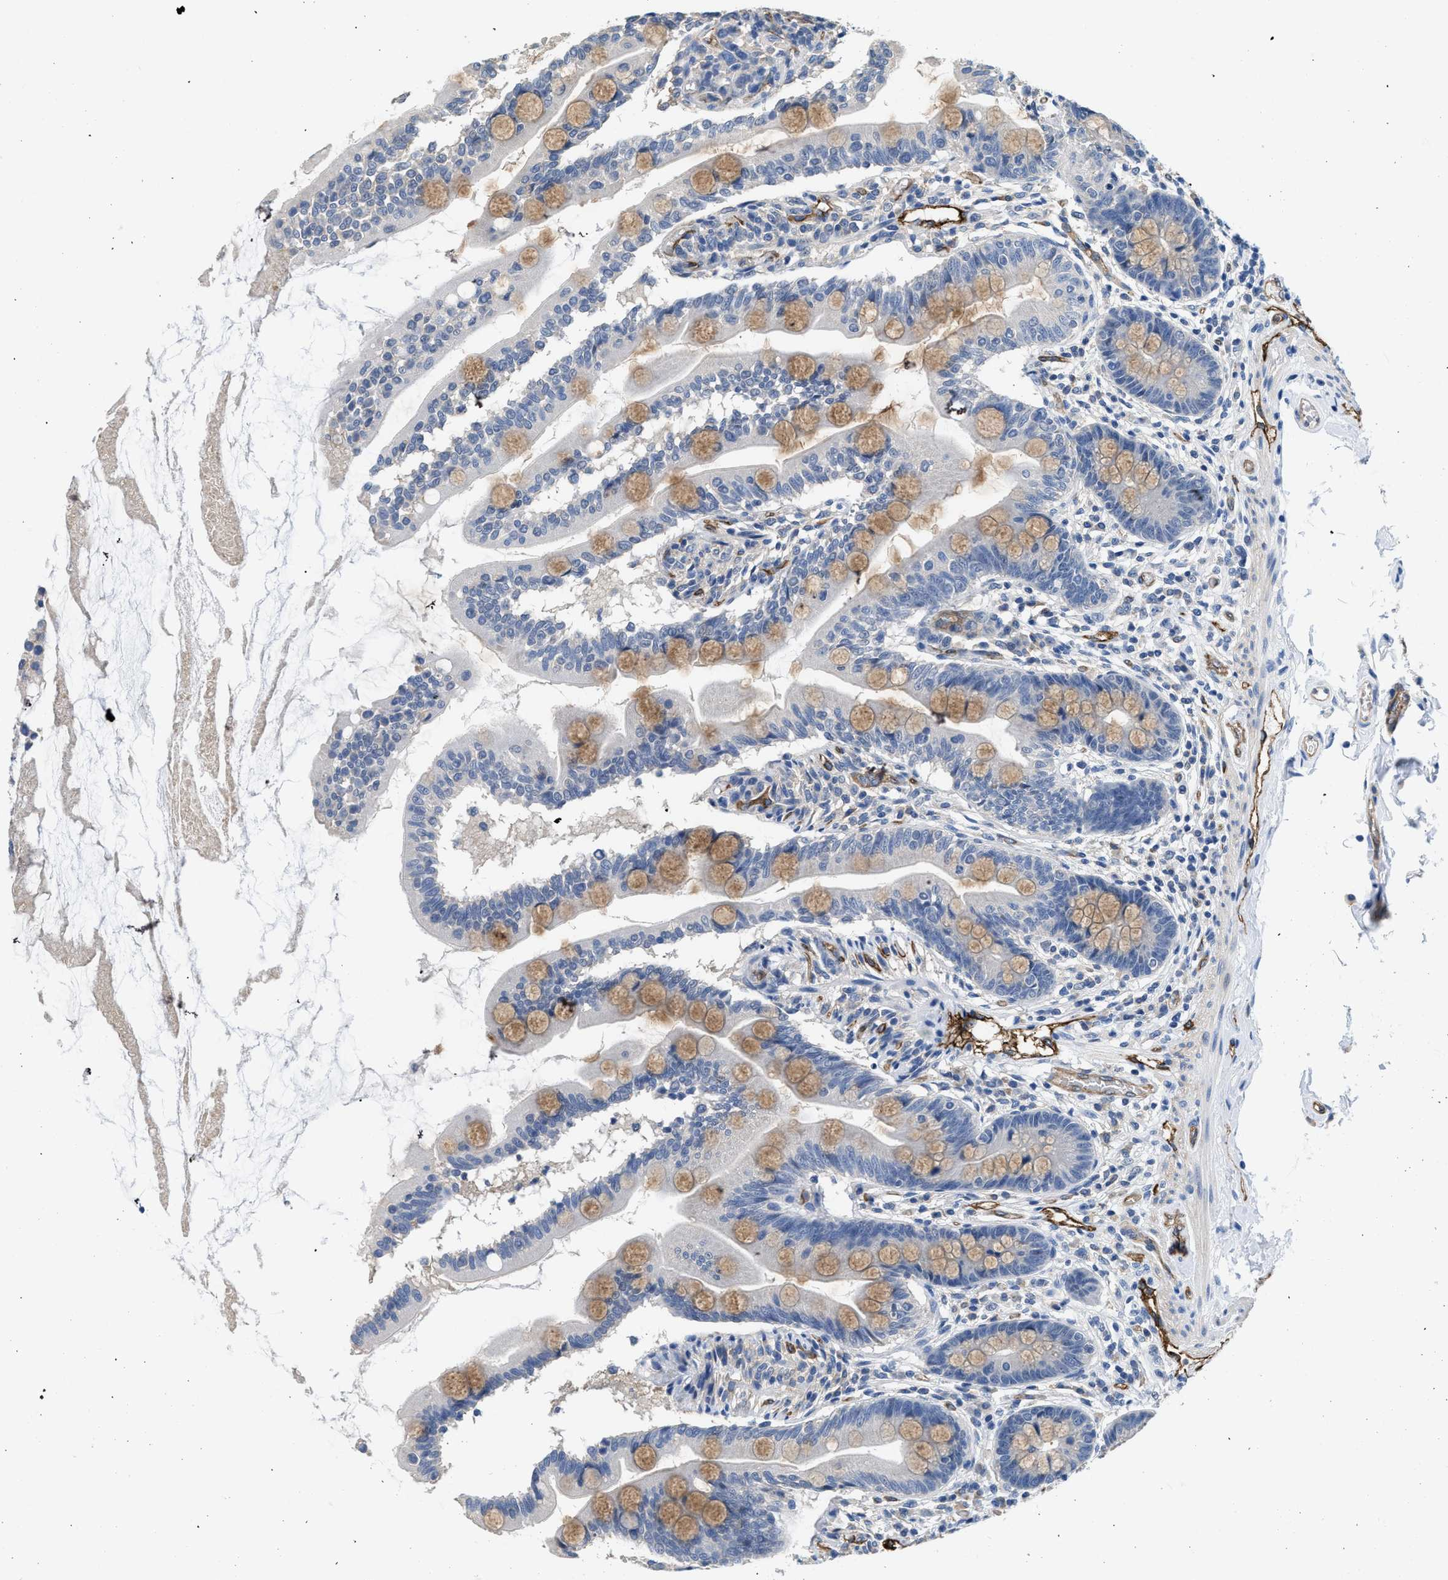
{"staining": {"intensity": "weak", "quantity": "25%-75%", "location": "cytoplasmic/membranous"}, "tissue": "small intestine", "cell_type": "Glandular cells", "image_type": "normal", "snomed": [{"axis": "morphology", "description": "Normal tissue, NOS"}, {"axis": "topography", "description": "Small intestine"}], "caption": "Glandular cells show weak cytoplasmic/membranous staining in approximately 25%-75% of cells in normal small intestine. The staining is performed using DAB brown chromogen to label protein expression. The nuclei are counter-stained blue using hematoxylin.", "gene": "C22orf42", "patient": {"sex": "female", "age": 56}}